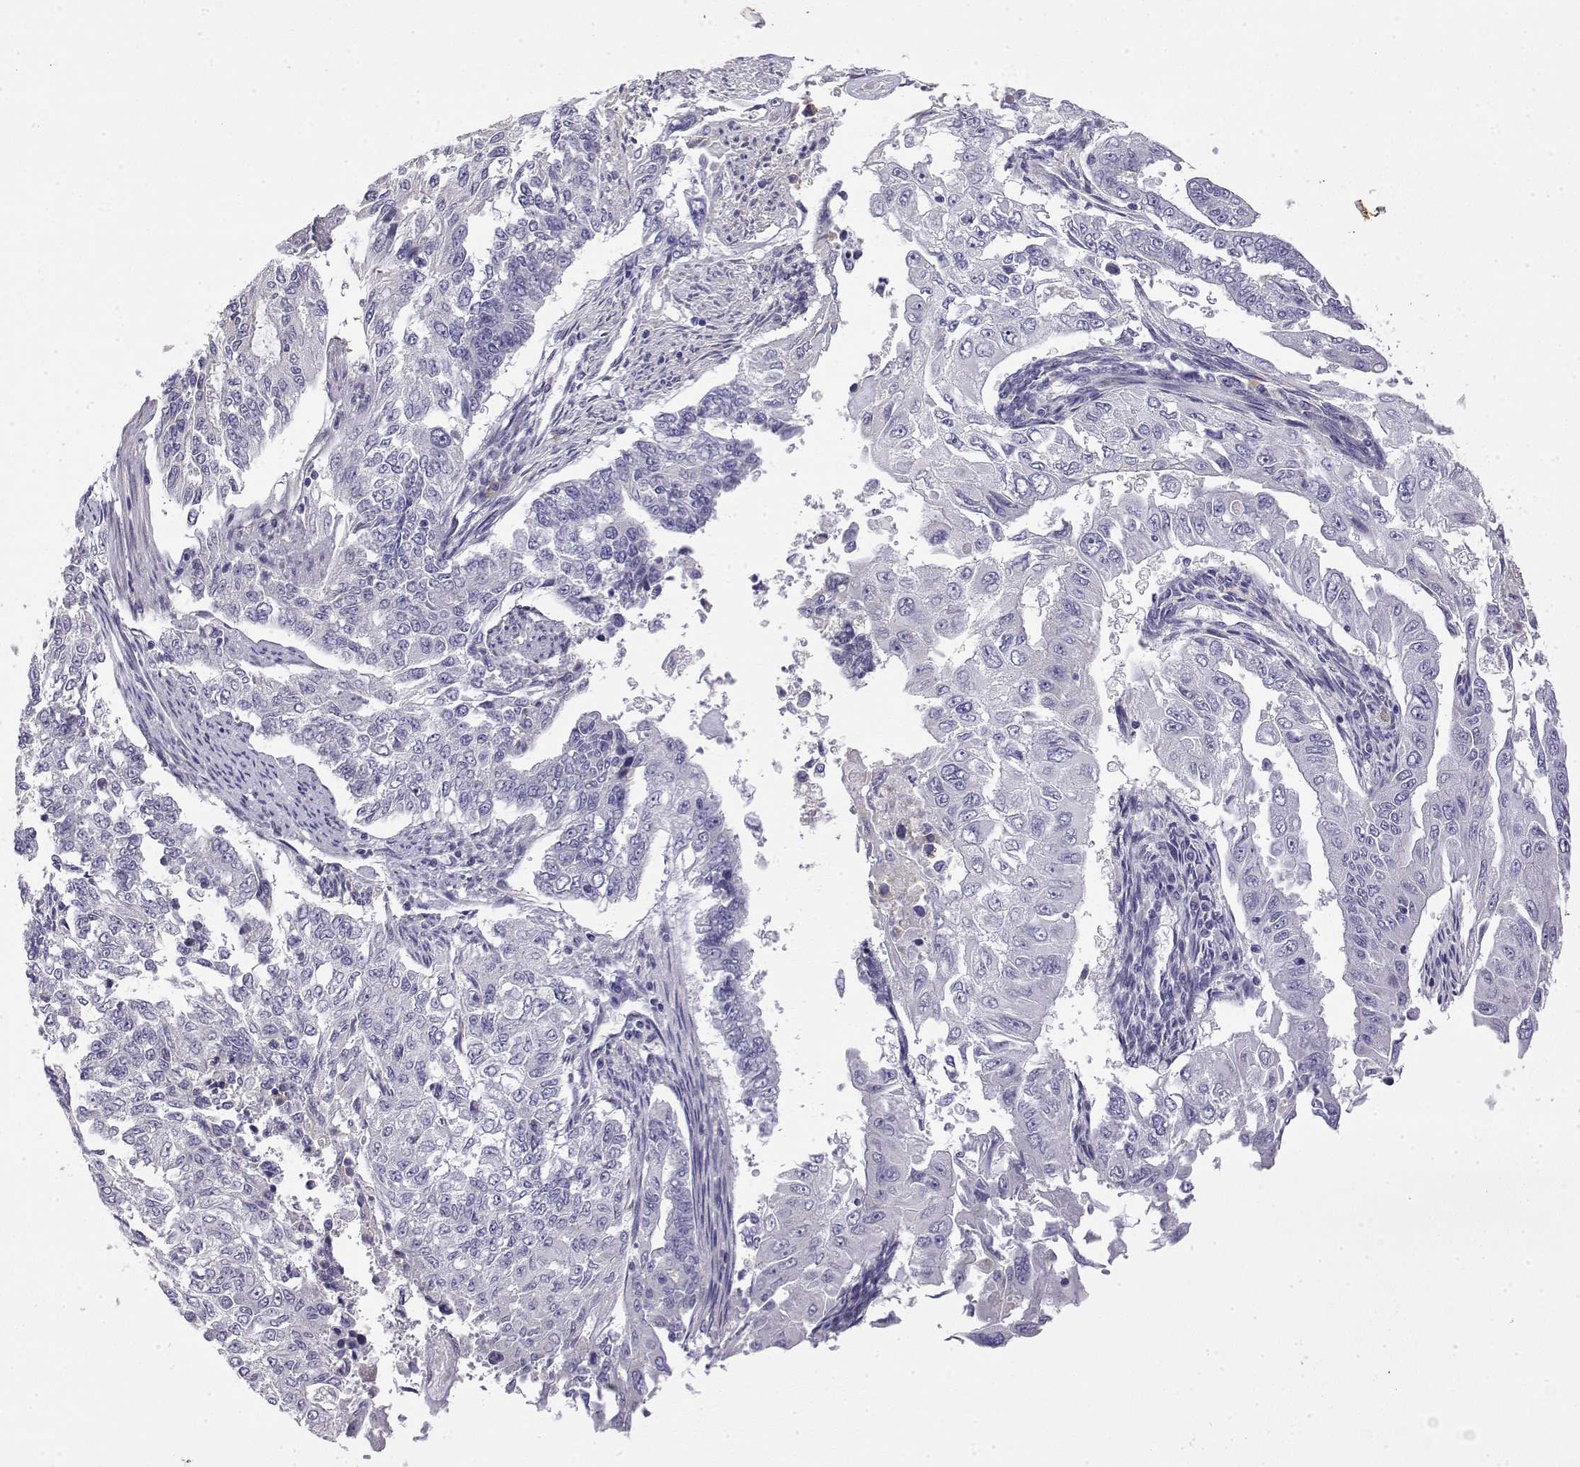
{"staining": {"intensity": "negative", "quantity": "none", "location": "none"}, "tissue": "endometrial cancer", "cell_type": "Tumor cells", "image_type": "cancer", "snomed": [{"axis": "morphology", "description": "Adenocarcinoma, NOS"}, {"axis": "topography", "description": "Uterus"}], "caption": "Protein analysis of endometrial adenocarcinoma displays no significant staining in tumor cells. Brightfield microscopy of IHC stained with DAB (3,3'-diaminobenzidine) (brown) and hematoxylin (blue), captured at high magnification.", "gene": "LY6D", "patient": {"sex": "female", "age": 59}}